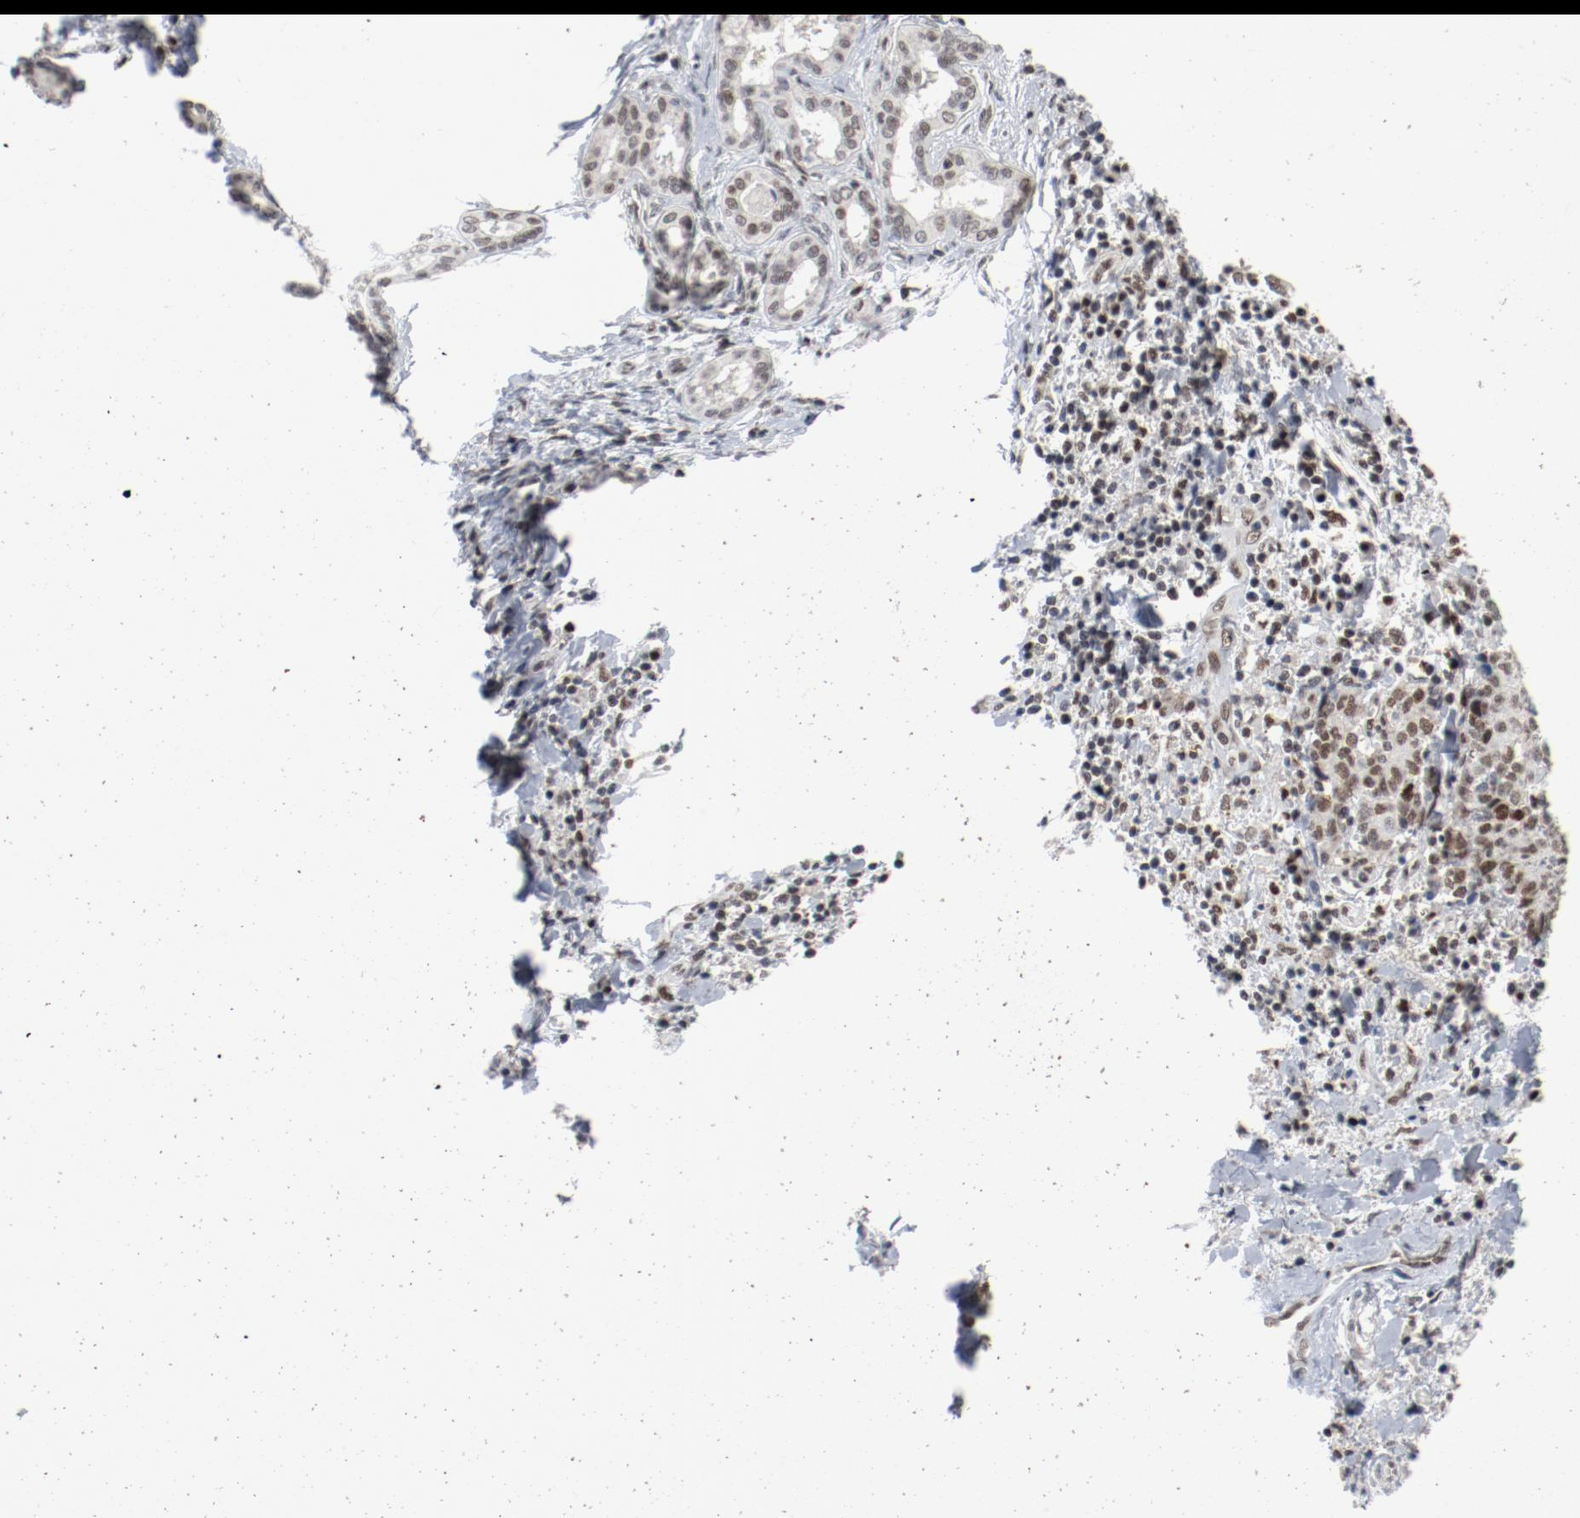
{"staining": {"intensity": "moderate", "quantity": ">75%", "location": "nuclear"}, "tissue": "liver cancer", "cell_type": "Tumor cells", "image_type": "cancer", "snomed": [{"axis": "morphology", "description": "Cholangiocarcinoma"}, {"axis": "topography", "description": "Liver"}], "caption": "Immunohistochemical staining of human liver cholangiocarcinoma demonstrates medium levels of moderate nuclear positivity in about >75% of tumor cells. Immunohistochemistry (ihc) stains the protein of interest in brown and the nuclei are stained blue.", "gene": "JMJD6", "patient": {"sex": "male", "age": 57}}